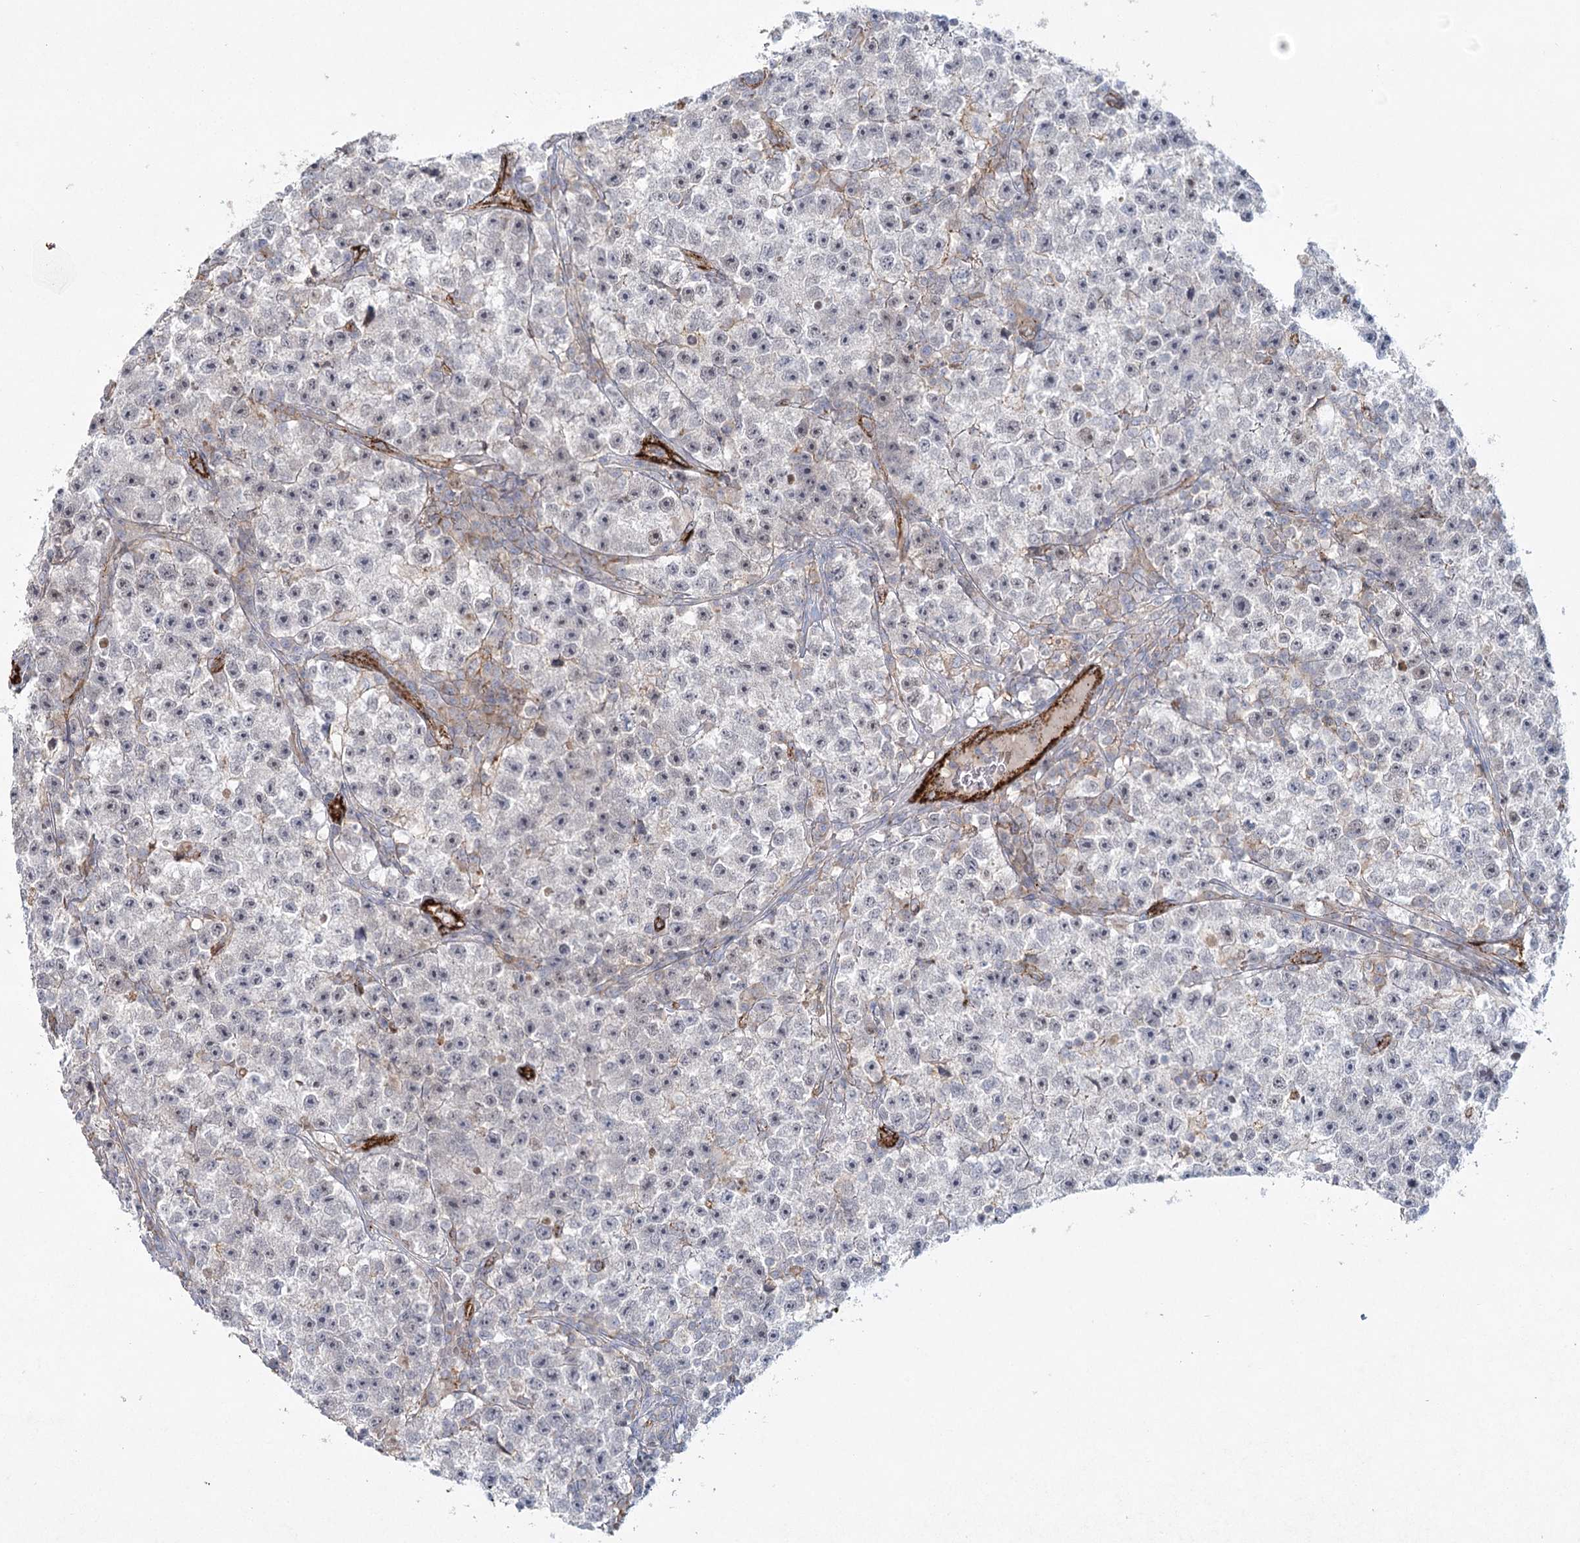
{"staining": {"intensity": "moderate", "quantity": "<25%", "location": "nuclear"}, "tissue": "testis cancer", "cell_type": "Tumor cells", "image_type": "cancer", "snomed": [{"axis": "morphology", "description": "Seminoma, NOS"}, {"axis": "topography", "description": "Testis"}], "caption": "Protein expression analysis of testis cancer exhibits moderate nuclear staining in about <25% of tumor cells. The protein of interest is stained brown, and the nuclei are stained in blue (DAB IHC with brightfield microscopy, high magnification).", "gene": "KBTBD4", "patient": {"sex": "male", "age": 22}}